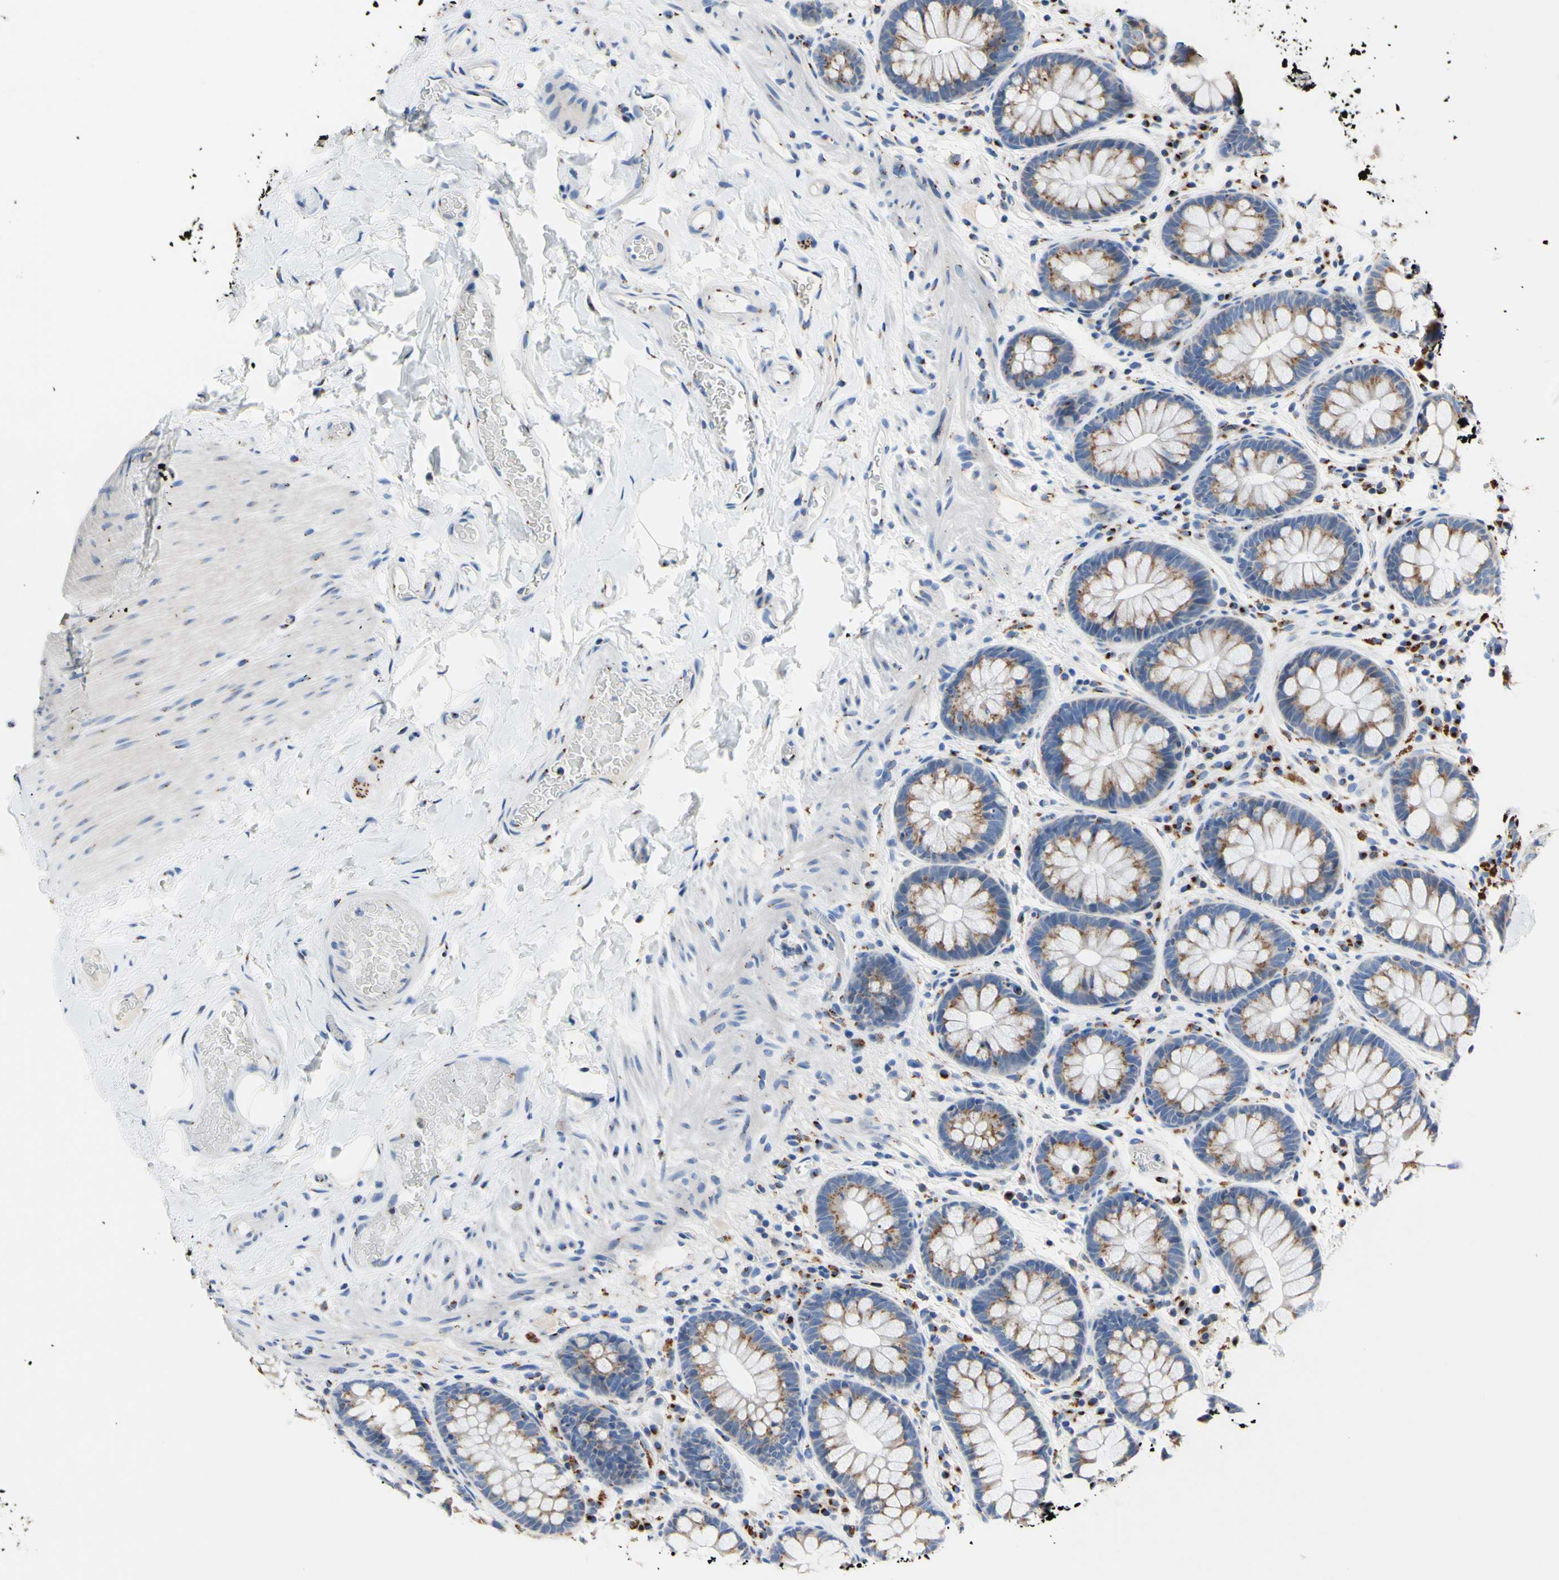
{"staining": {"intensity": "moderate", "quantity": "25%-75%", "location": "cytoplasmic/membranous"}, "tissue": "colon", "cell_type": "Endothelial cells", "image_type": "normal", "snomed": [{"axis": "morphology", "description": "Normal tissue, NOS"}, {"axis": "topography", "description": "Colon"}], "caption": "The immunohistochemical stain highlights moderate cytoplasmic/membranous expression in endothelial cells of unremarkable colon. (DAB = brown stain, brightfield microscopy at high magnification).", "gene": "GALNT2", "patient": {"sex": "female", "age": 80}}